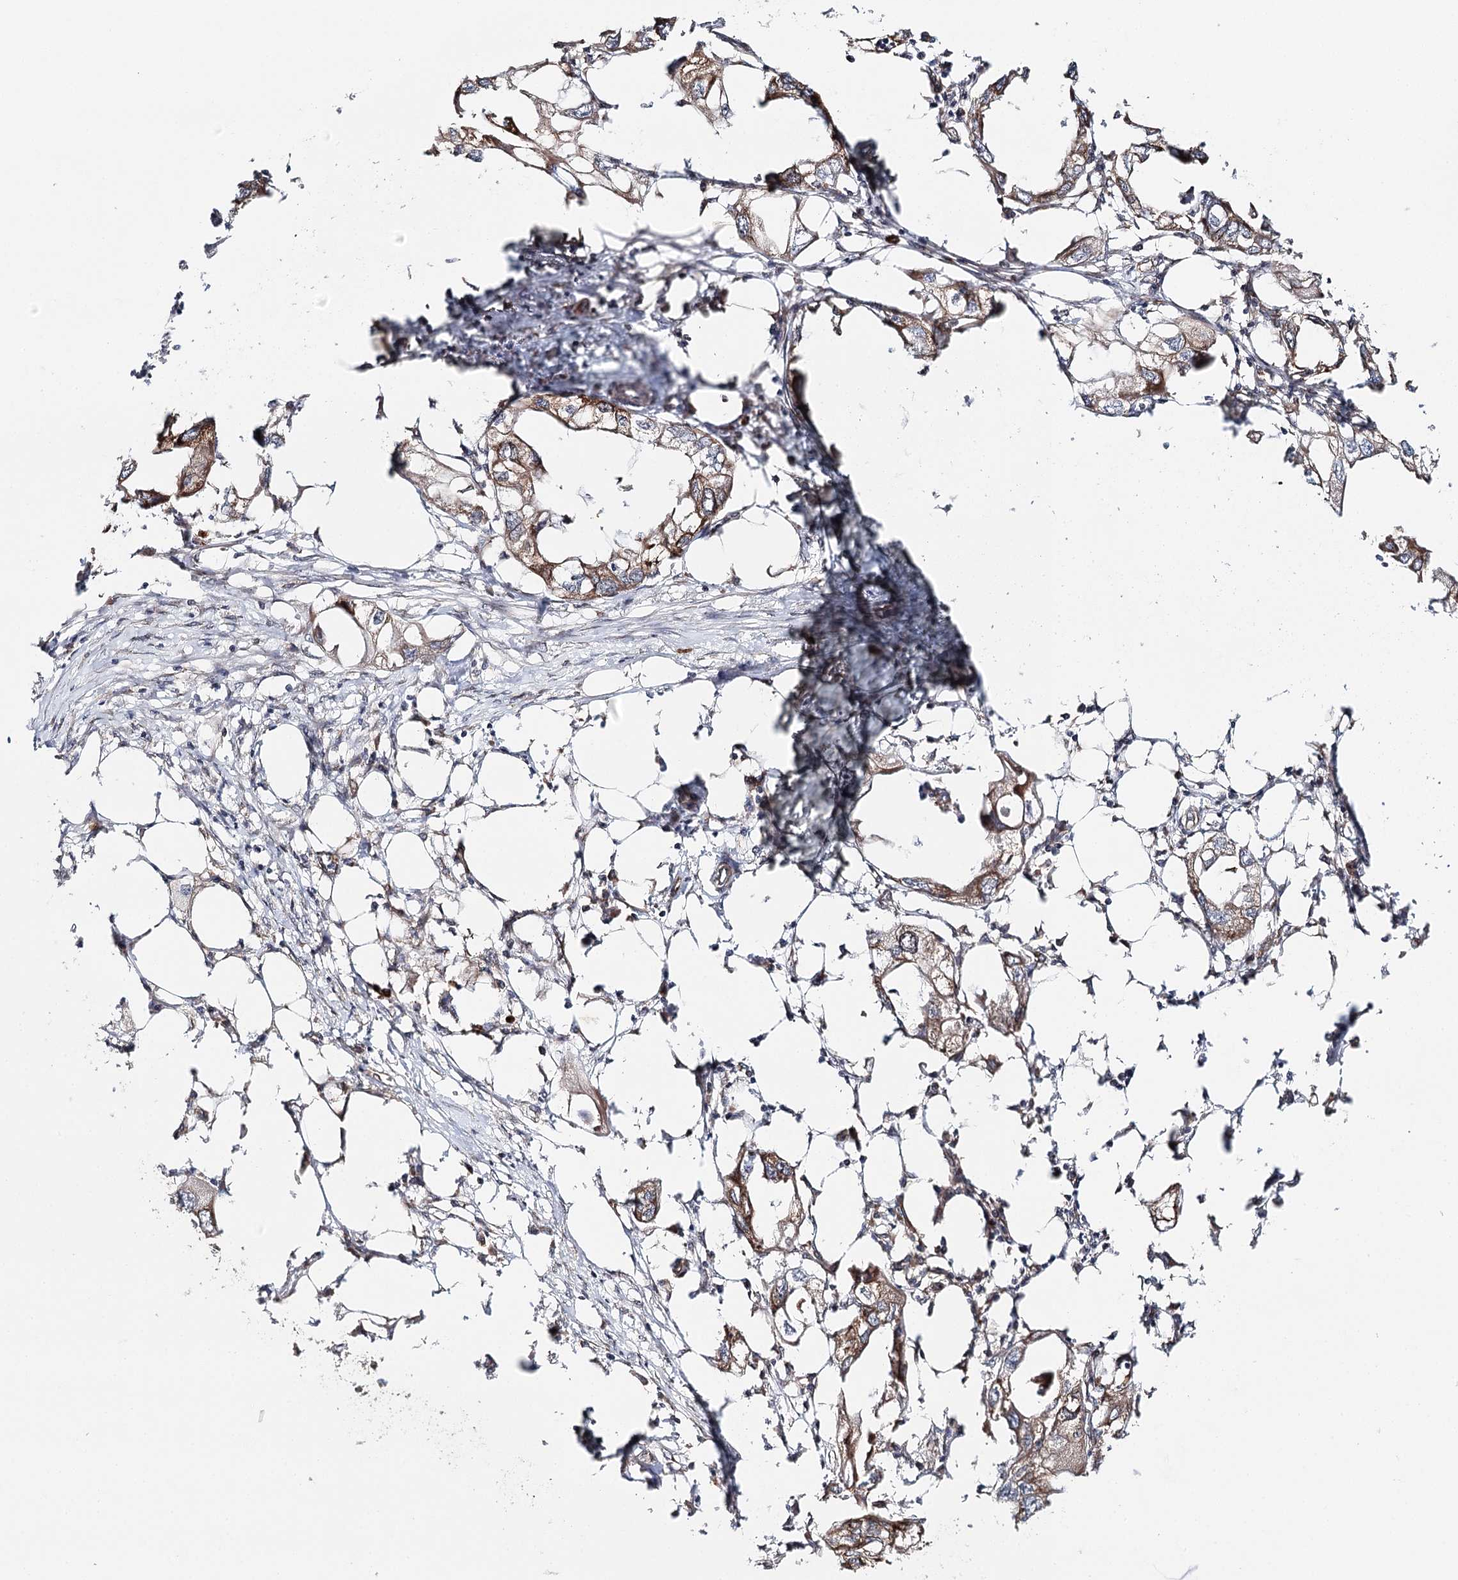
{"staining": {"intensity": "moderate", "quantity": ">75%", "location": "cytoplasmic/membranous"}, "tissue": "endometrial cancer", "cell_type": "Tumor cells", "image_type": "cancer", "snomed": [{"axis": "morphology", "description": "Adenocarcinoma, NOS"}, {"axis": "morphology", "description": "Adenocarcinoma, metastatic, NOS"}, {"axis": "topography", "description": "Adipose tissue"}, {"axis": "topography", "description": "Endometrium"}], "caption": "Metastatic adenocarcinoma (endometrial) was stained to show a protein in brown. There is medium levels of moderate cytoplasmic/membranous expression in about >75% of tumor cells. (Stains: DAB in brown, nuclei in blue, Microscopy: brightfield microscopy at high magnification).", "gene": "MKNK1", "patient": {"sex": "female", "age": 67}}